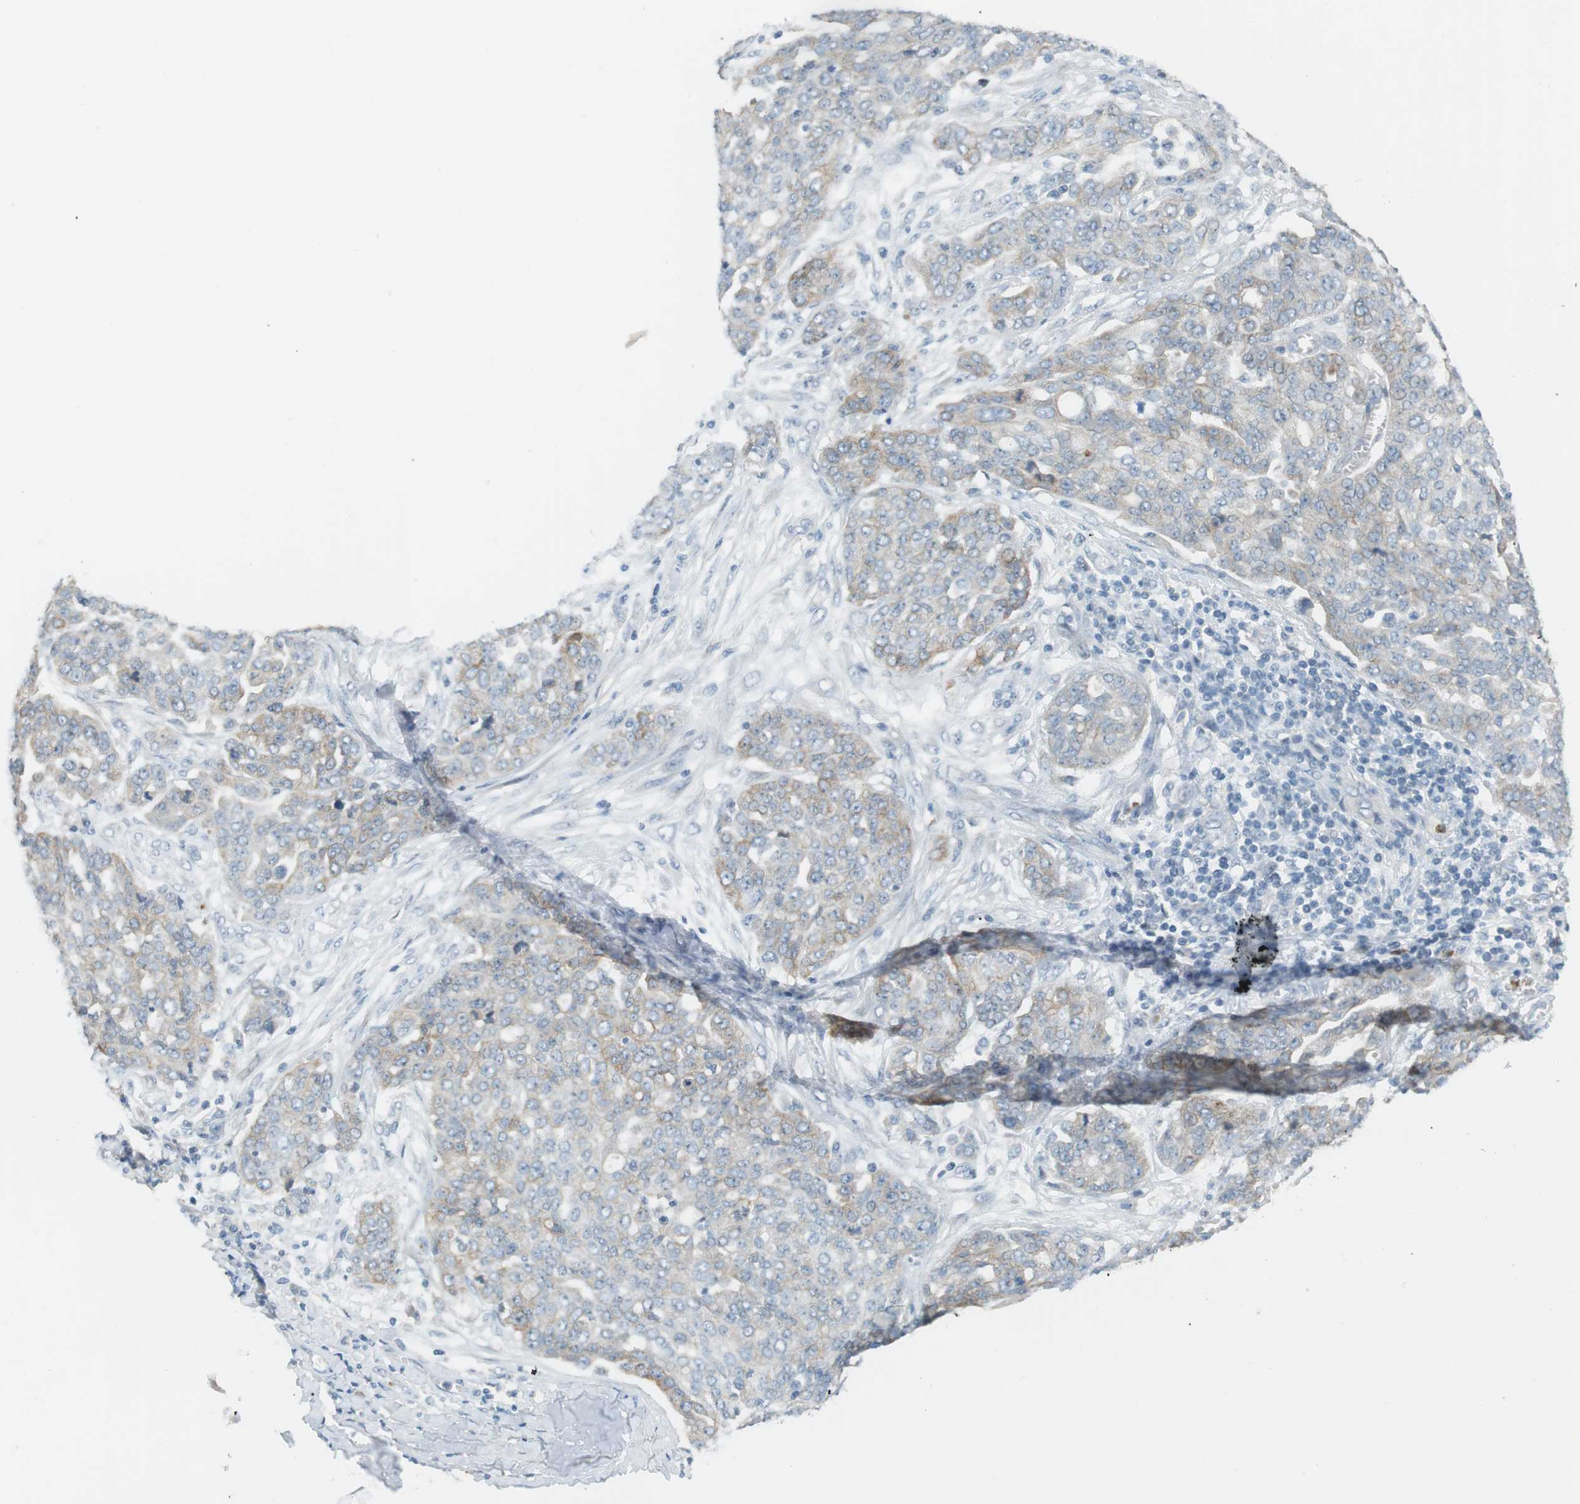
{"staining": {"intensity": "weak", "quantity": "<25%", "location": "cytoplasmic/membranous"}, "tissue": "ovarian cancer", "cell_type": "Tumor cells", "image_type": "cancer", "snomed": [{"axis": "morphology", "description": "Cystadenocarcinoma, serous, NOS"}, {"axis": "topography", "description": "Soft tissue"}, {"axis": "topography", "description": "Ovary"}], "caption": "This histopathology image is of ovarian cancer (serous cystadenocarcinoma) stained with immunohistochemistry (IHC) to label a protein in brown with the nuclei are counter-stained blue. There is no expression in tumor cells.", "gene": "RTN3", "patient": {"sex": "female", "age": 57}}